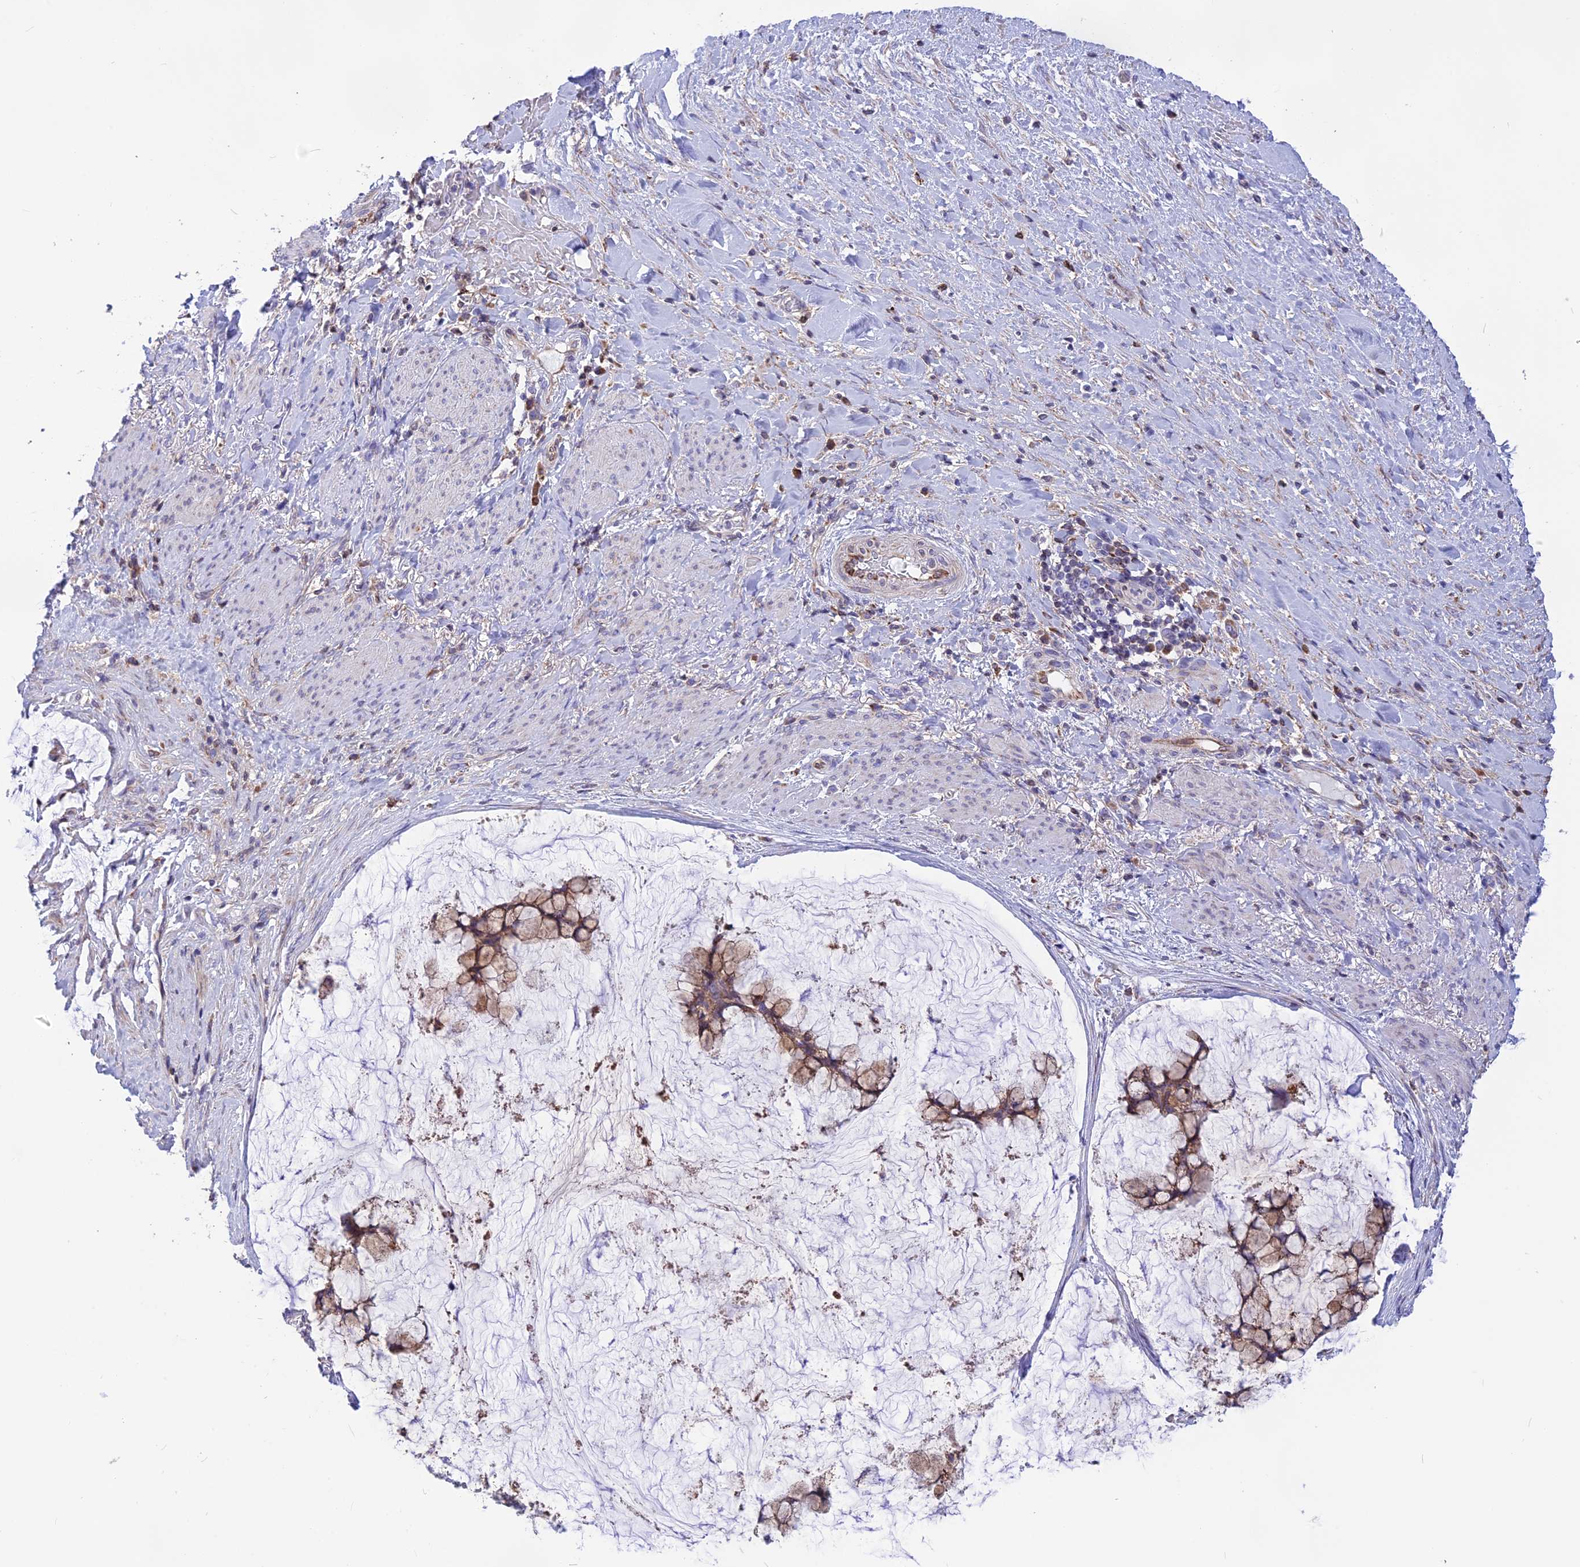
{"staining": {"intensity": "moderate", "quantity": ">75%", "location": "cytoplasmic/membranous"}, "tissue": "ovarian cancer", "cell_type": "Tumor cells", "image_type": "cancer", "snomed": [{"axis": "morphology", "description": "Cystadenocarcinoma, mucinous, NOS"}, {"axis": "topography", "description": "Ovary"}], "caption": "A high-resolution histopathology image shows immunohistochemistry staining of ovarian cancer (mucinous cystadenocarcinoma), which reveals moderate cytoplasmic/membranous staining in approximately >75% of tumor cells.", "gene": "DOC2B", "patient": {"sex": "female", "age": 42}}